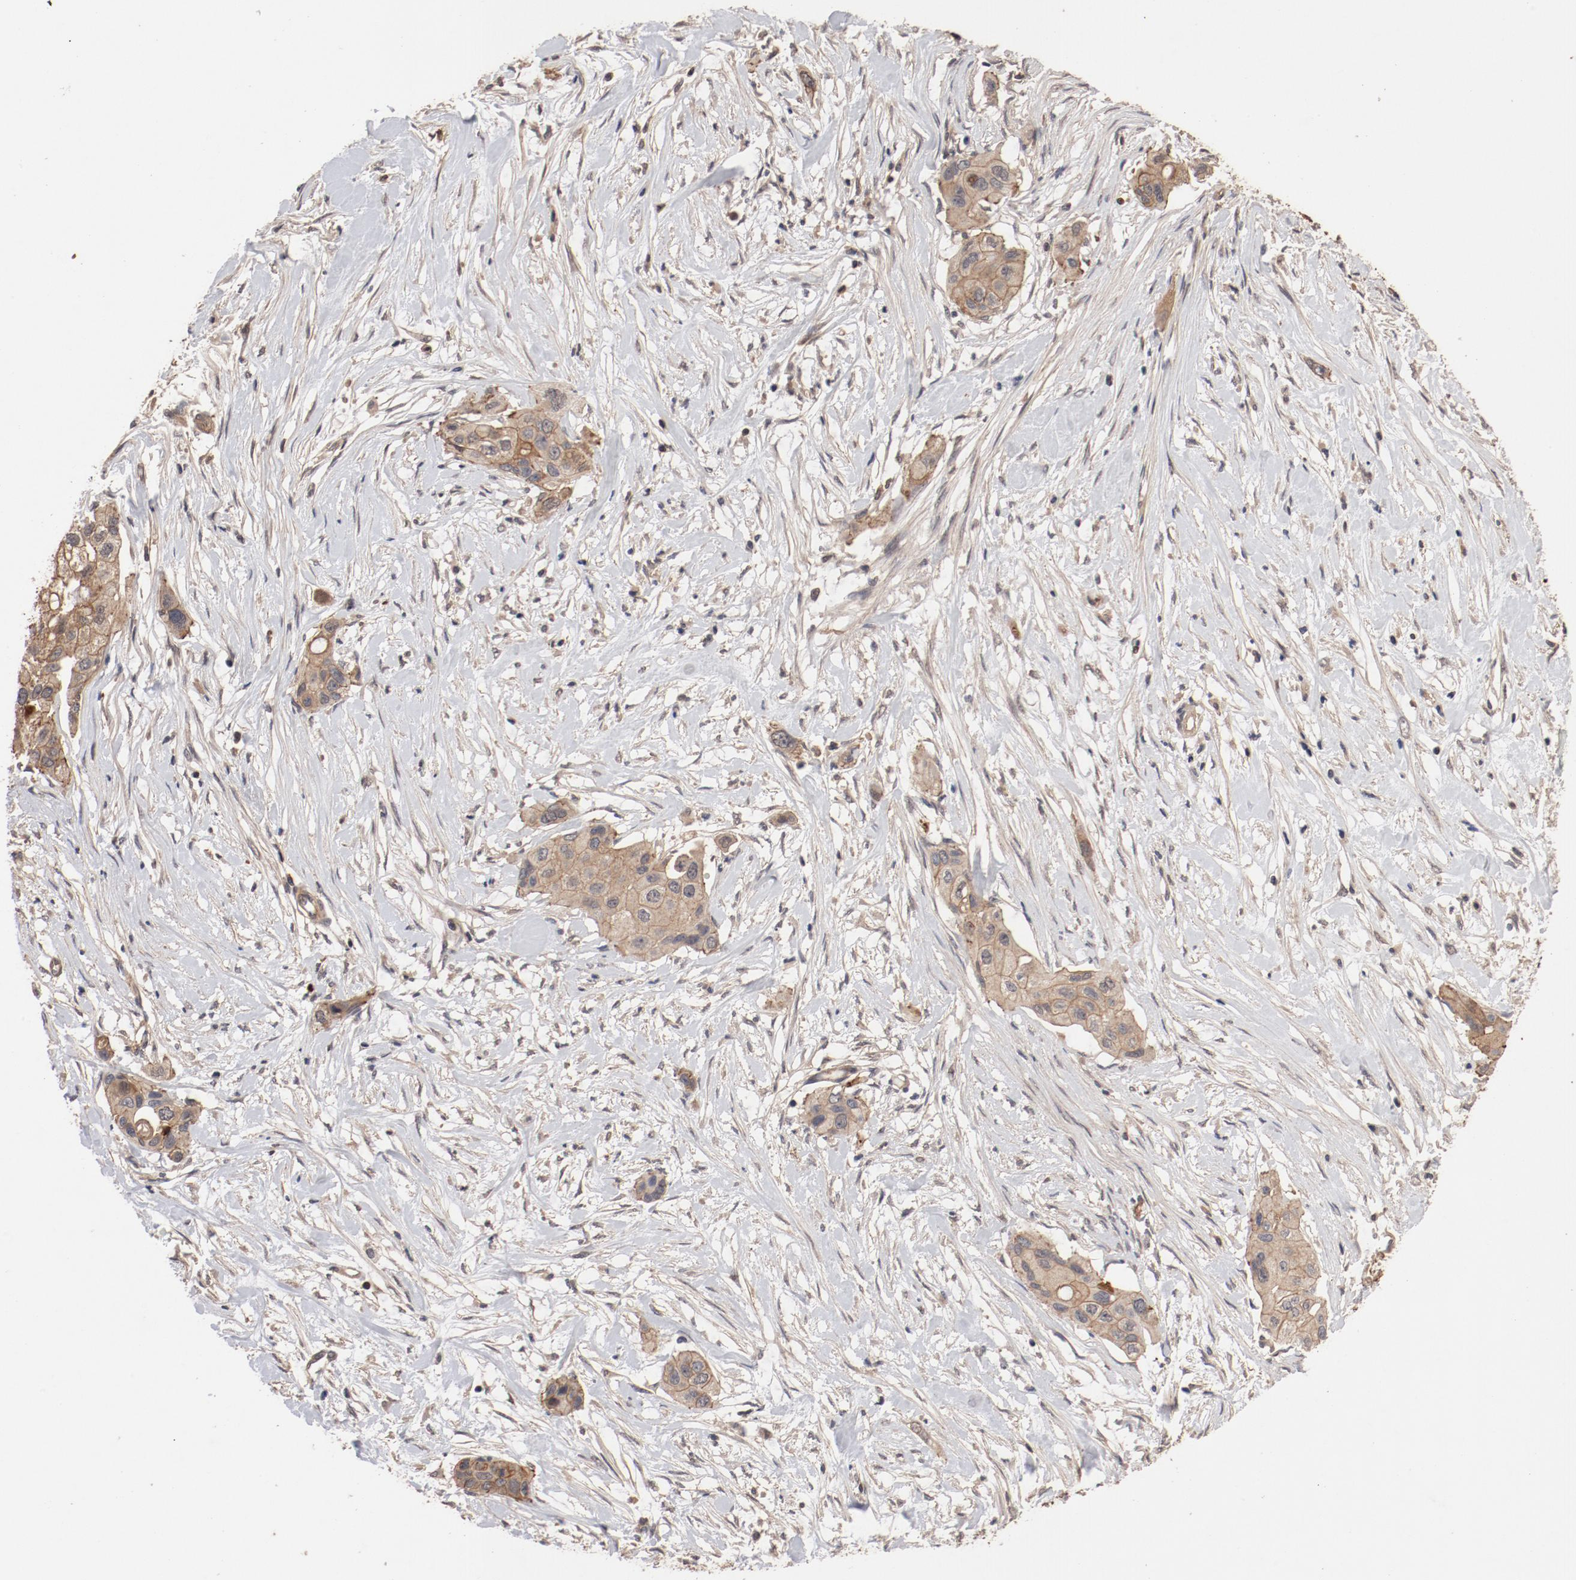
{"staining": {"intensity": "moderate", "quantity": ">75%", "location": "cytoplasmic/membranous"}, "tissue": "pancreatic cancer", "cell_type": "Tumor cells", "image_type": "cancer", "snomed": [{"axis": "morphology", "description": "Adenocarcinoma, NOS"}, {"axis": "topography", "description": "Pancreas"}], "caption": "IHC of adenocarcinoma (pancreatic) exhibits medium levels of moderate cytoplasmic/membranous staining in approximately >75% of tumor cells.", "gene": "GUF1", "patient": {"sex": "female", "age": 60}}